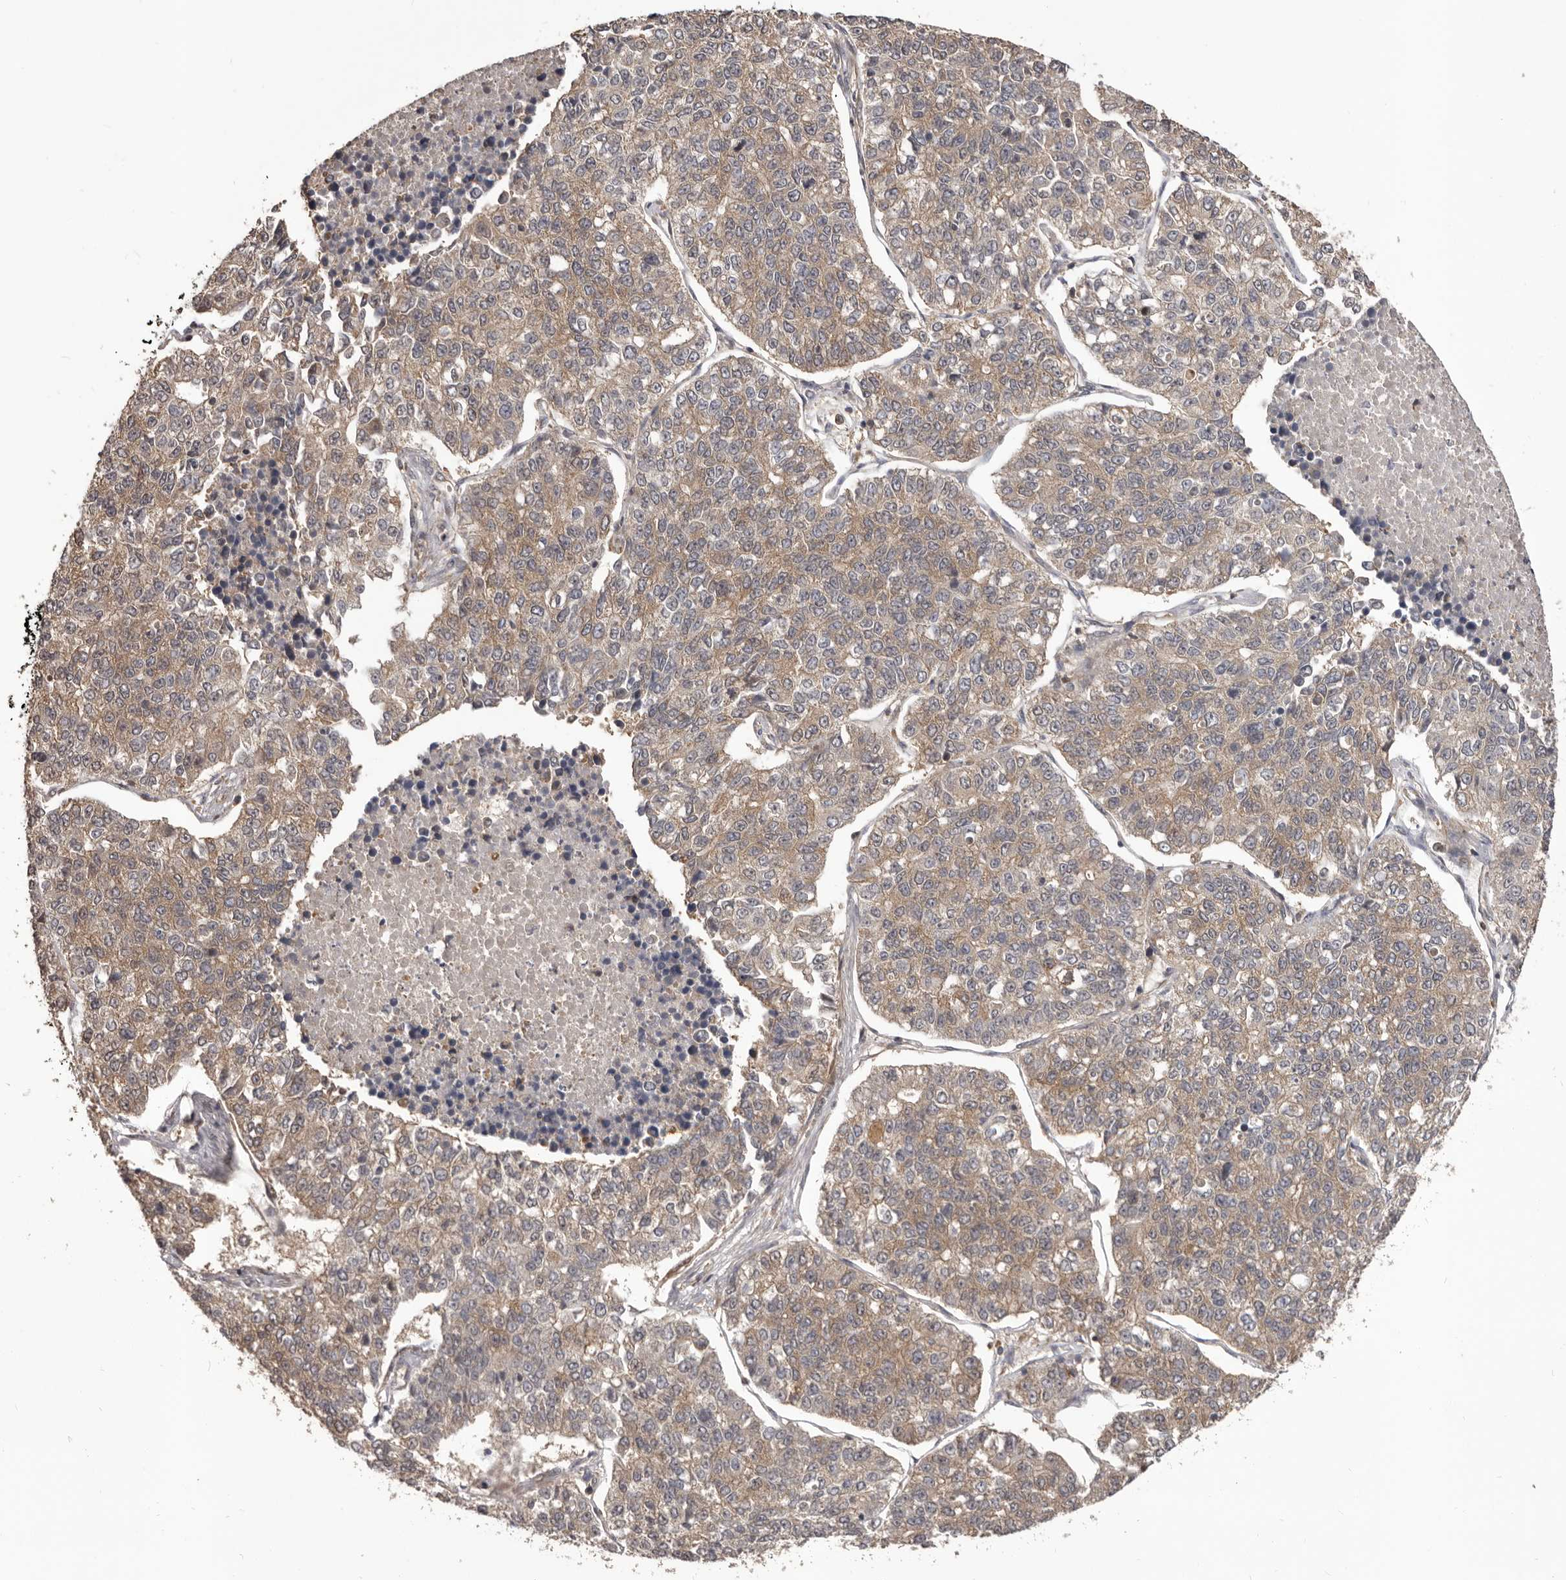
{"staining": {"intensity": "weak", "quantity": ">75%", "location": "cytoplasmic/membranous"}, "tissue": "lung cancer", "cell_type": "Tumor cells", "image_type": "cancer", "snomed": [{"axis": "morphology", "description": "Adenocarcinoma, NOS"}, {"axis": "topography", "description": "Lung"}], "caption": "IHC histopathology image of human lung cancer stained for a protein (brown), which displays low levels of weak cytoplasmic/membranous expression in about >75% of tumor cells.", "gene": "HBS1L", "patient": {"sex": "male", "age": 49}}